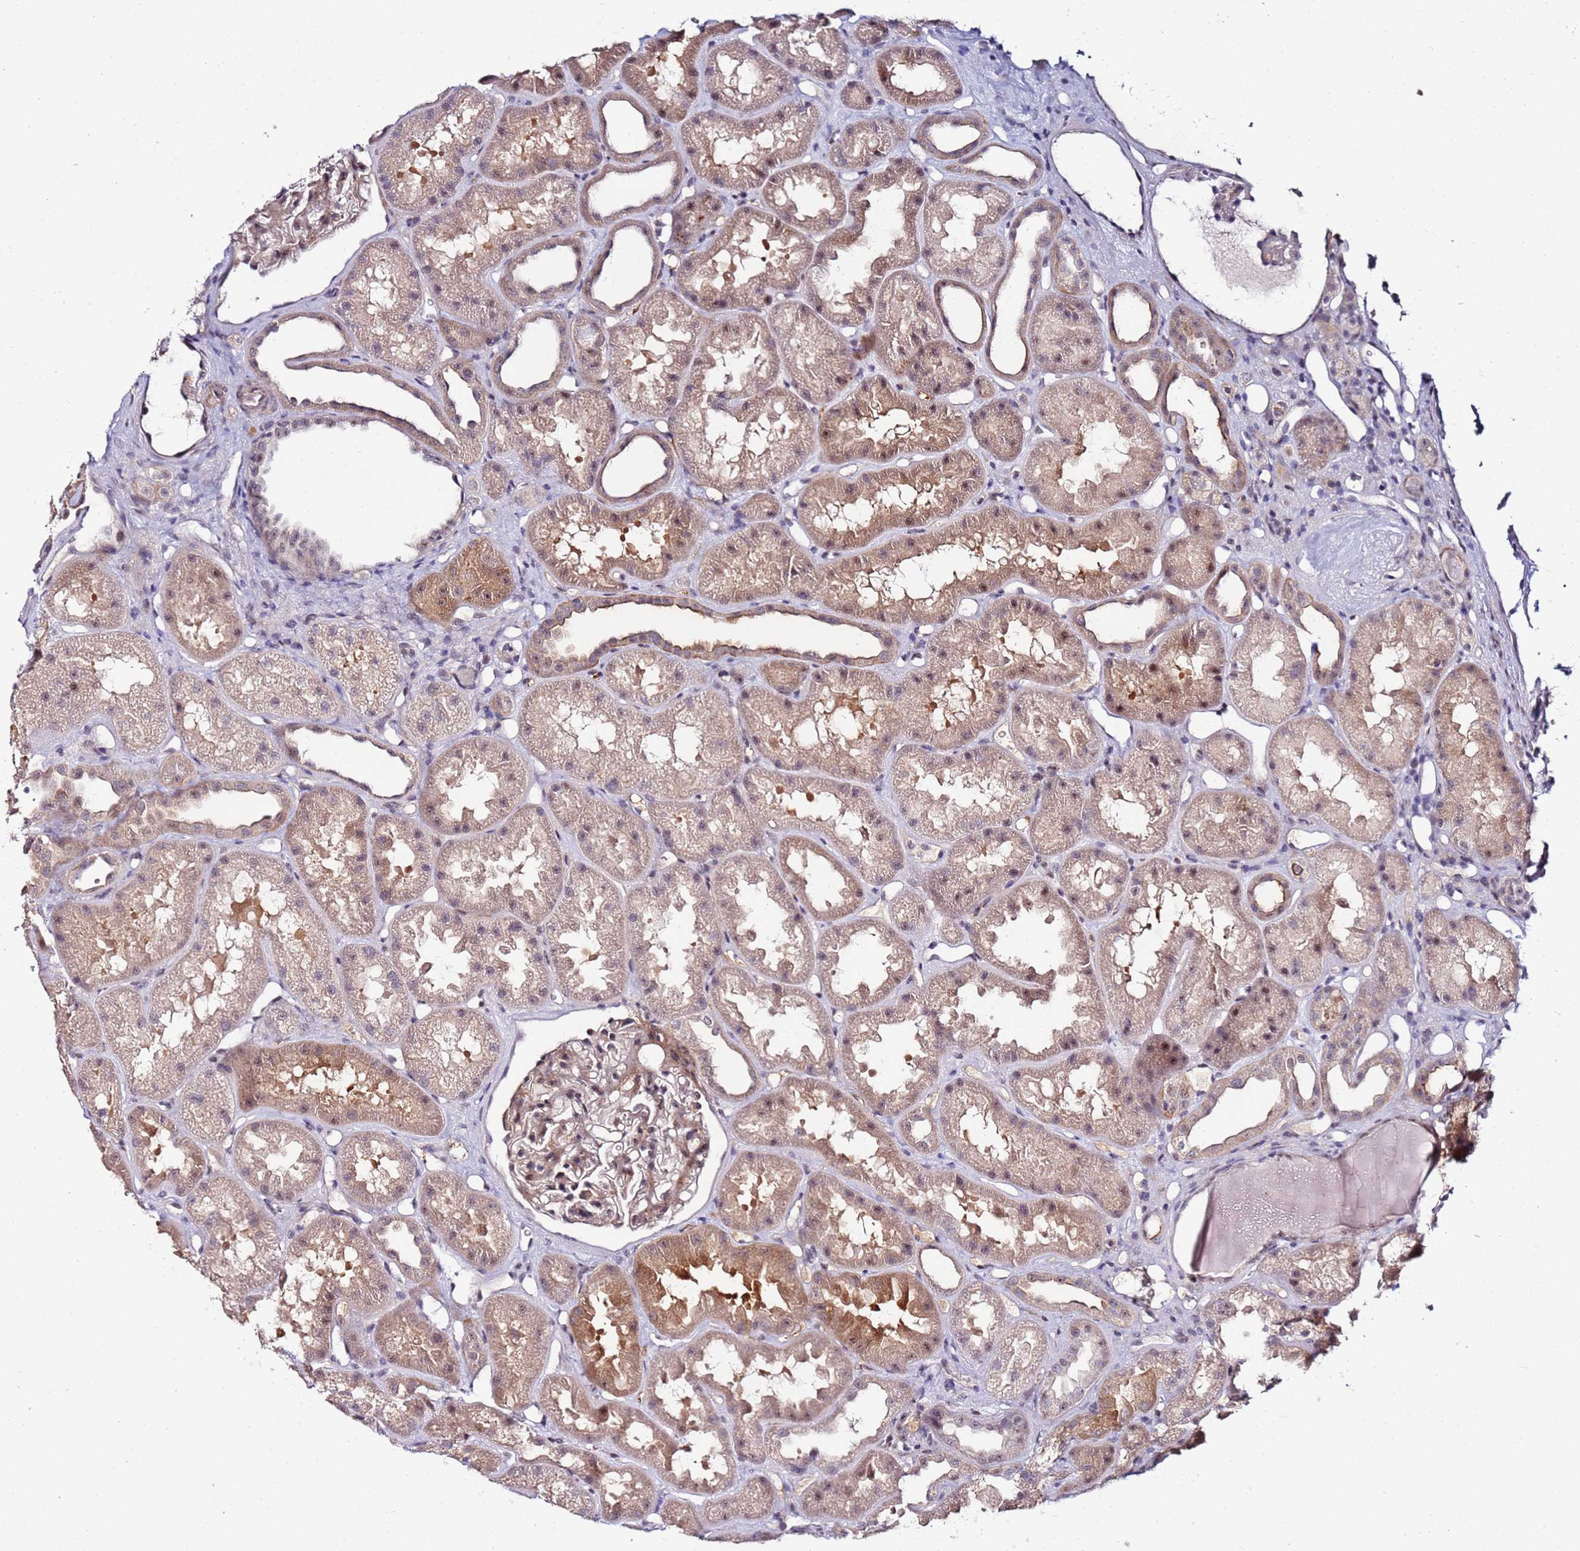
{"staining": {"intensity": "moderate", "quantity": ">75%", "location": "cytoplasmic/membranous"}, "tissue": "kidney", "cell_type": "Cells in glomeruli", "image_type": "normal", "snomed": [{"axis": "morphology", "description": "Normal tissue, NOS"}, {"axis": "topography", "description": "Kidney"}], "caption": "Kidney stained with DAB (3,3'-diaminobenzidine) immunohistochemistry (IHC) reveals medium levels of moderate cytoplasmic/membranous staining in about >75% of cells in glomeruli.", "gene": "DUSP28", "patient": {"sex": "male", "age": 61}}